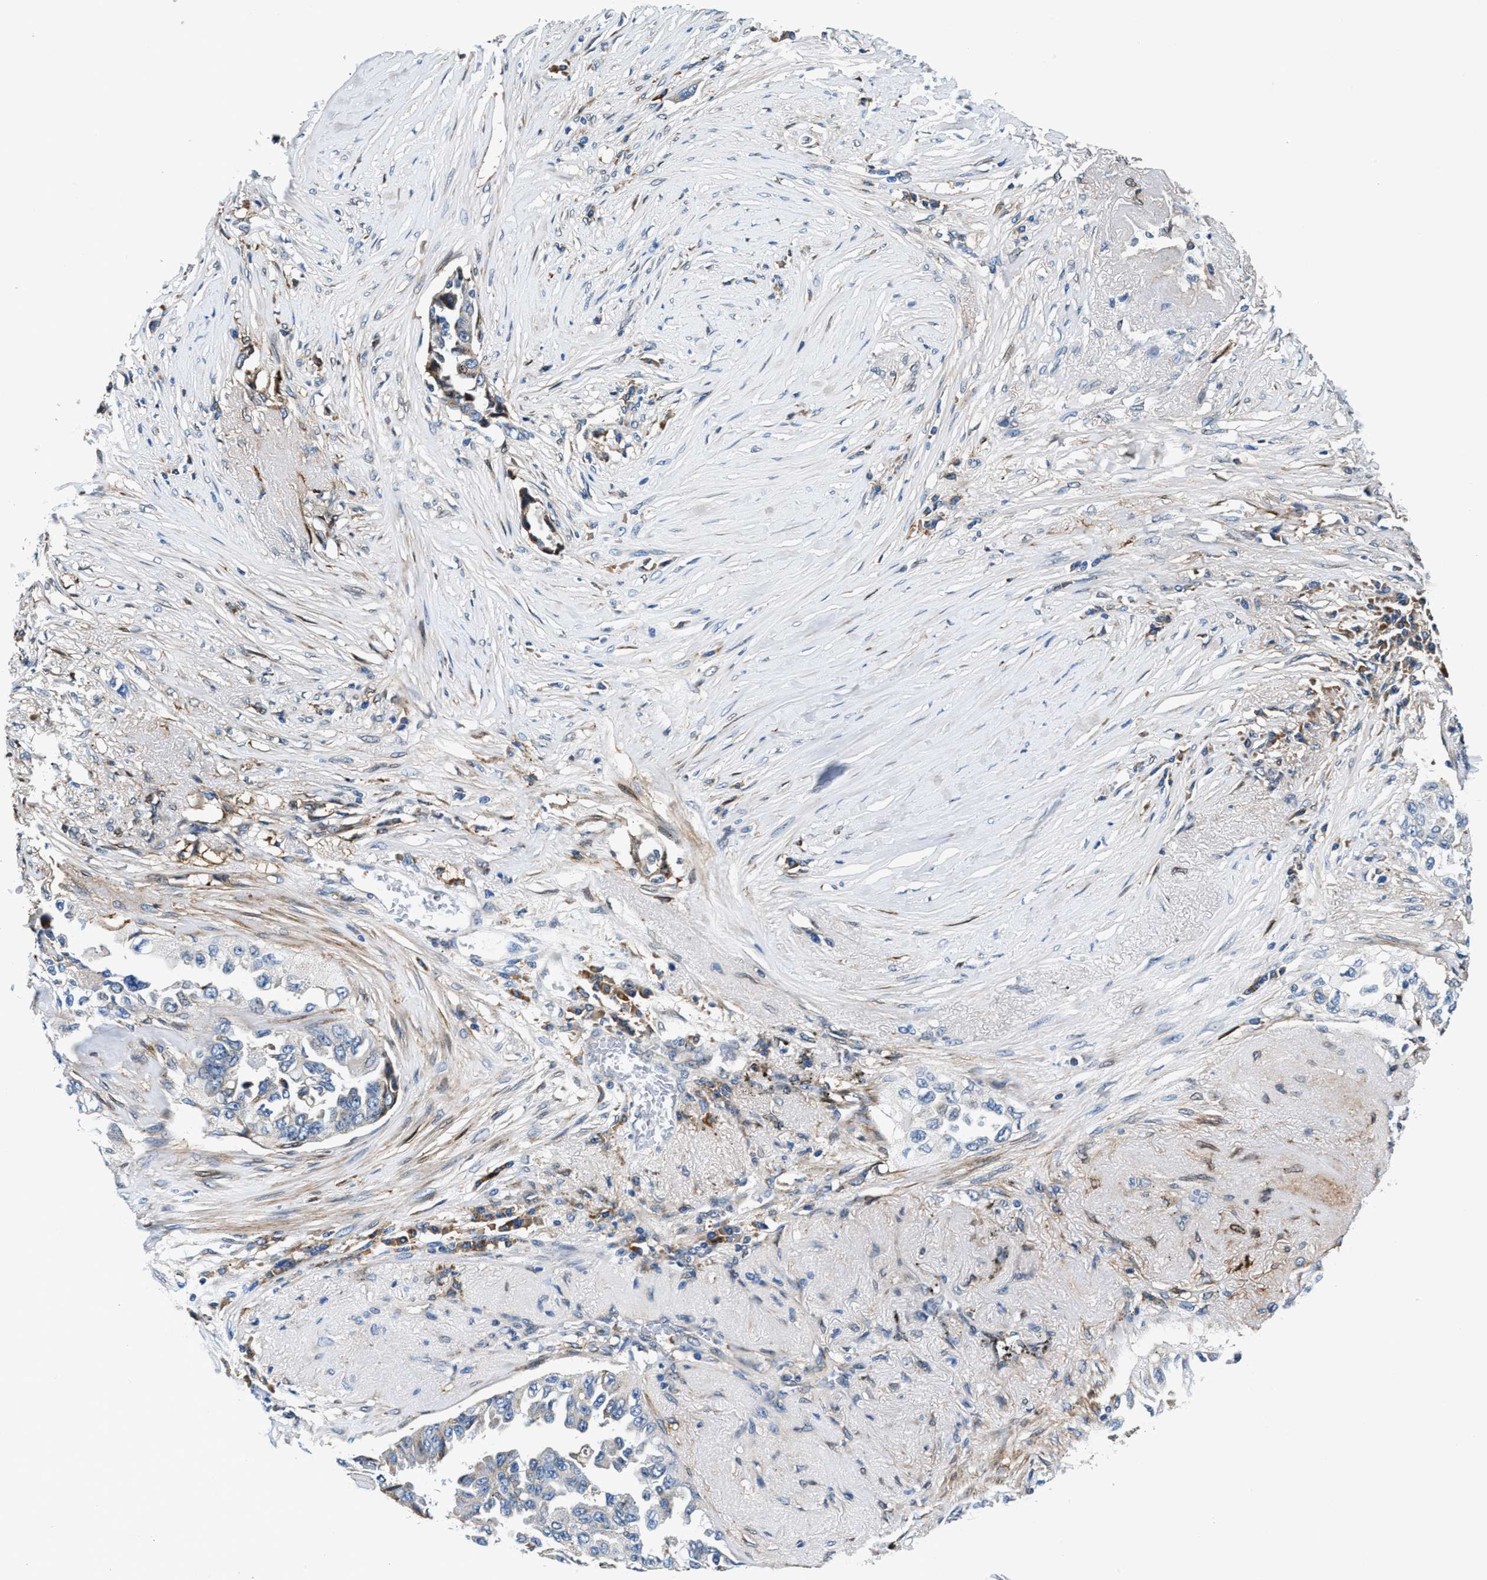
{"staining": {"intensity": "weak", "quantity": "<25%", "location": "cytoplasmic/membranous"}, "tissue": "lung cancer", "cell_type": "Tumor cells", "image_type": "cancer", "snomed": [{"axis": "morphology", "description": "Adenocarcinoma, NOS"}, {"axis": "topography", "description": "Lung"}], "caption": "Tumor cells show no significant protein expression in lung cancer (adenocarcinoma).", "gene": "SLFN11", "patient": {"sex": "female", "age": 51}}